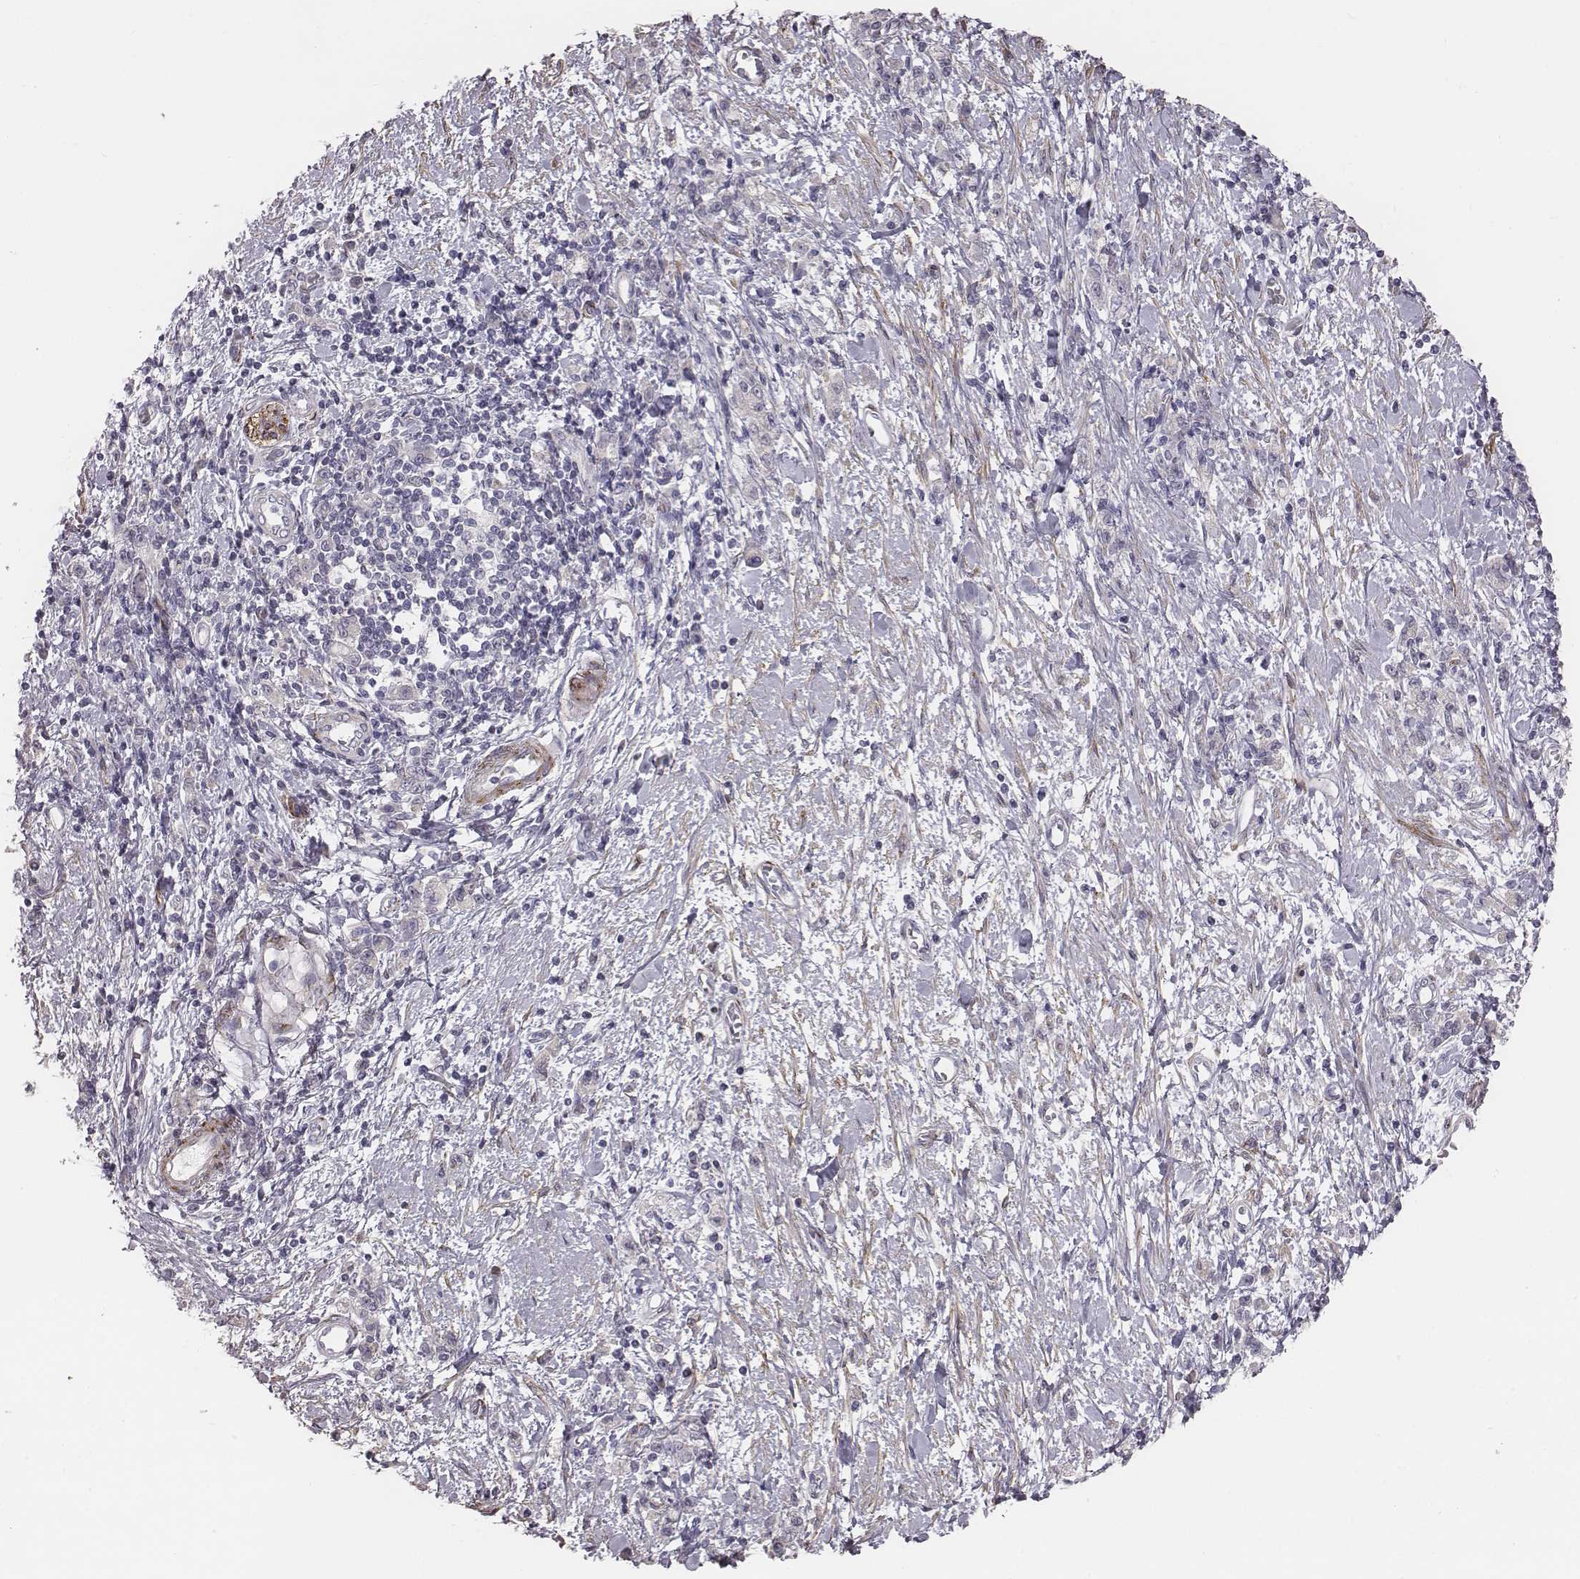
{"staining": {"intensity": "negative", "quantity": "none", "location": "none"}, "tissue": "stomach cancer", "cell_type": "Tumor cells", "image_type": "cancer", "snomed": [{"axis": "morphology", "description": "Adenocarcinoma, NOS"}, {"axis": "topography", "description": "Stomach"}], "caption": "High magnification brightfield microscopy of stomach cancer stained with DAB (brown) and counterstained with hematoxylin (blue): tumor cells show no significant staining.", "gene": "PRKCZ", "patient": {"sex": "male", "age": 77}}